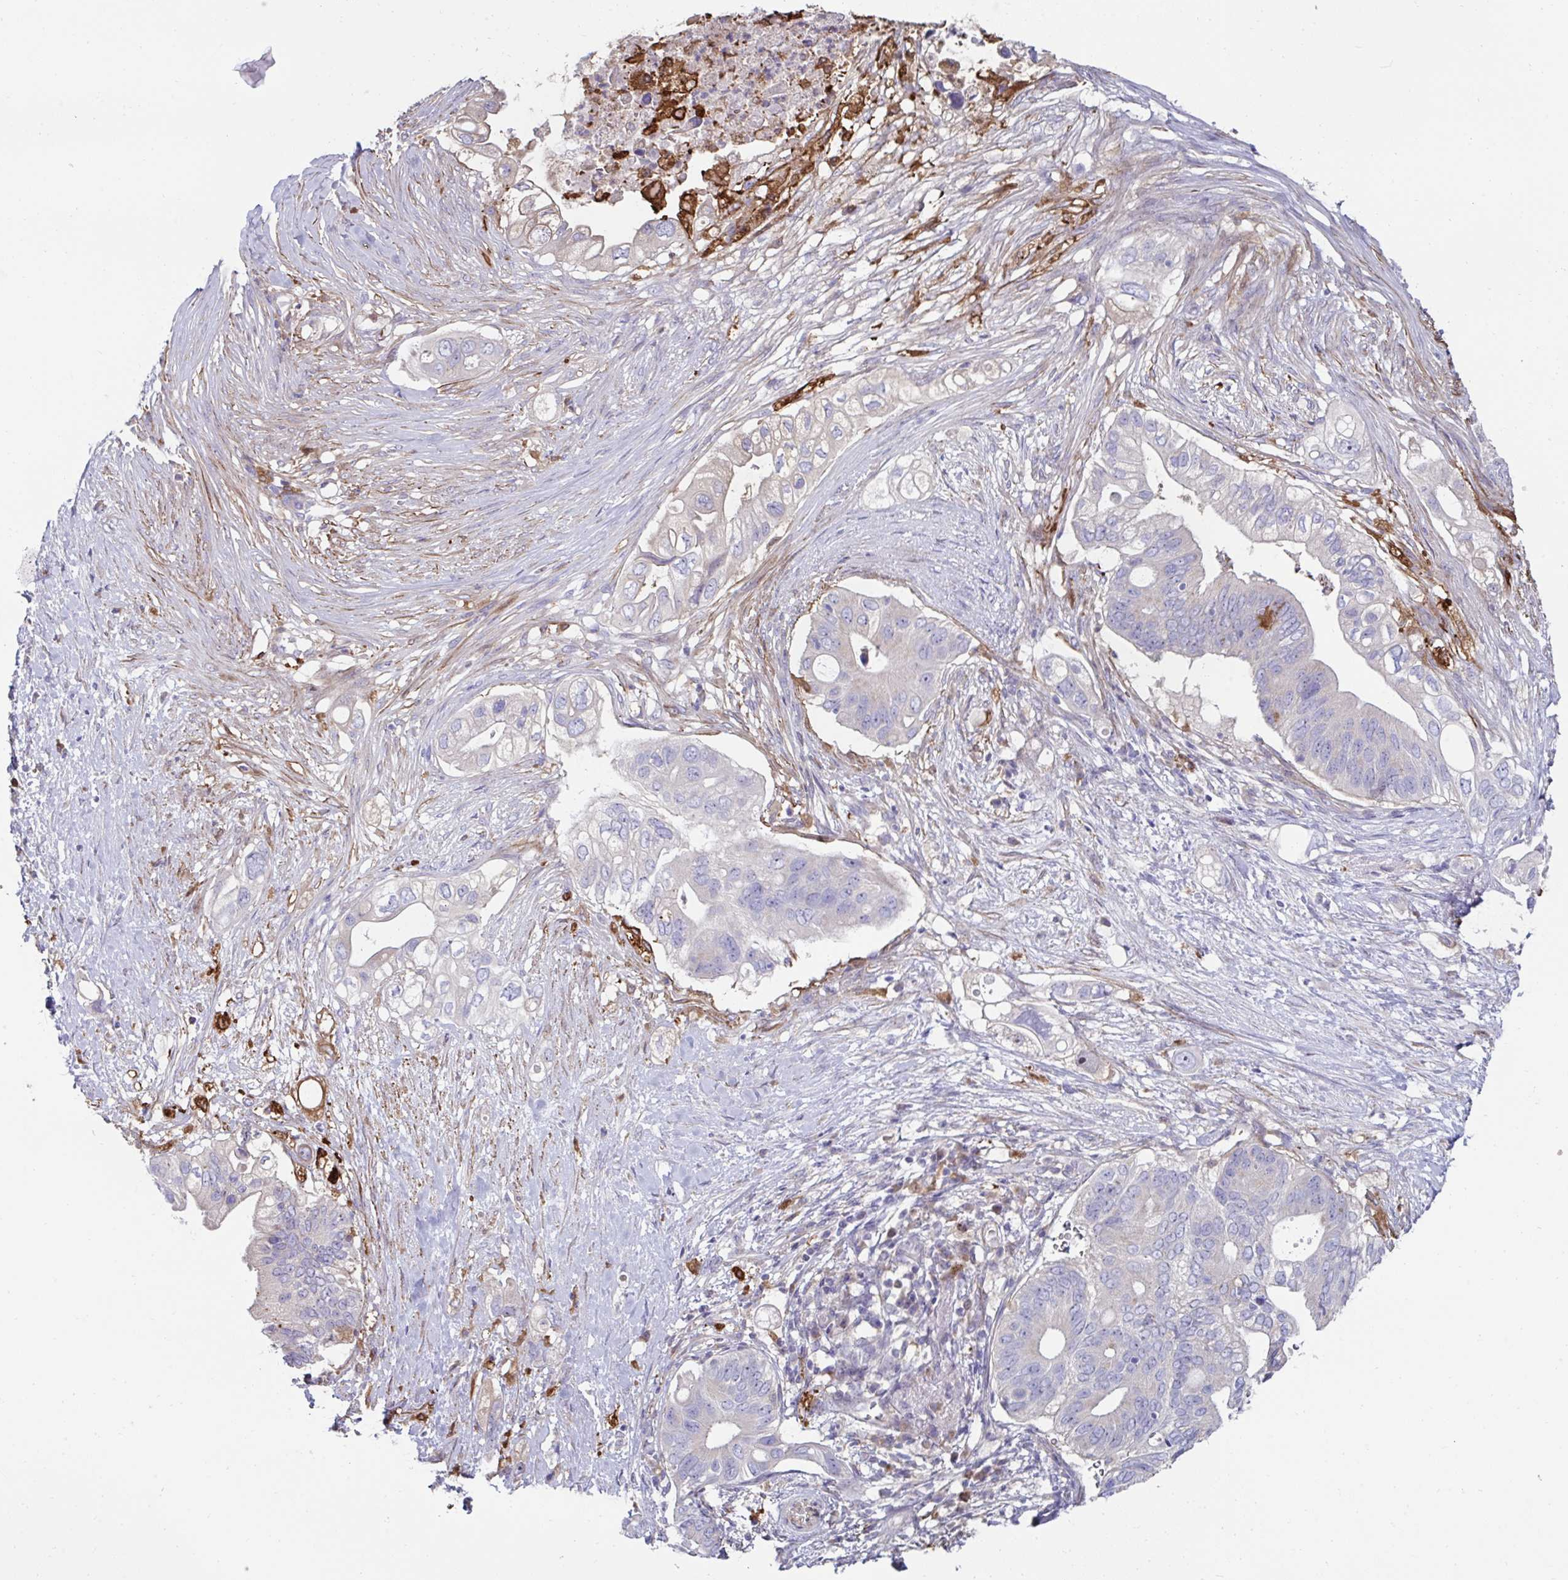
{"staining": {"intensity": "weak", "quantity": "<25%", "location": "cytoplasmic/membranous"}, "tissue": "pancreatic cancer", "cell_type": "Tumor cells", "image_type": "cancer", "snomed": [{"axis": "morphology", "description": "Adenocarcinoma, NOS"}, {"axis": "topography", "description": "Pancreas"}], "caption": "Human pancreatic adenocarcinoma stained for a protein using immunohistochemistry (IHC) displays no staining in tumor cells.", "gene": "FBXL13", "patient": {"sex": "female", "age": 72}}